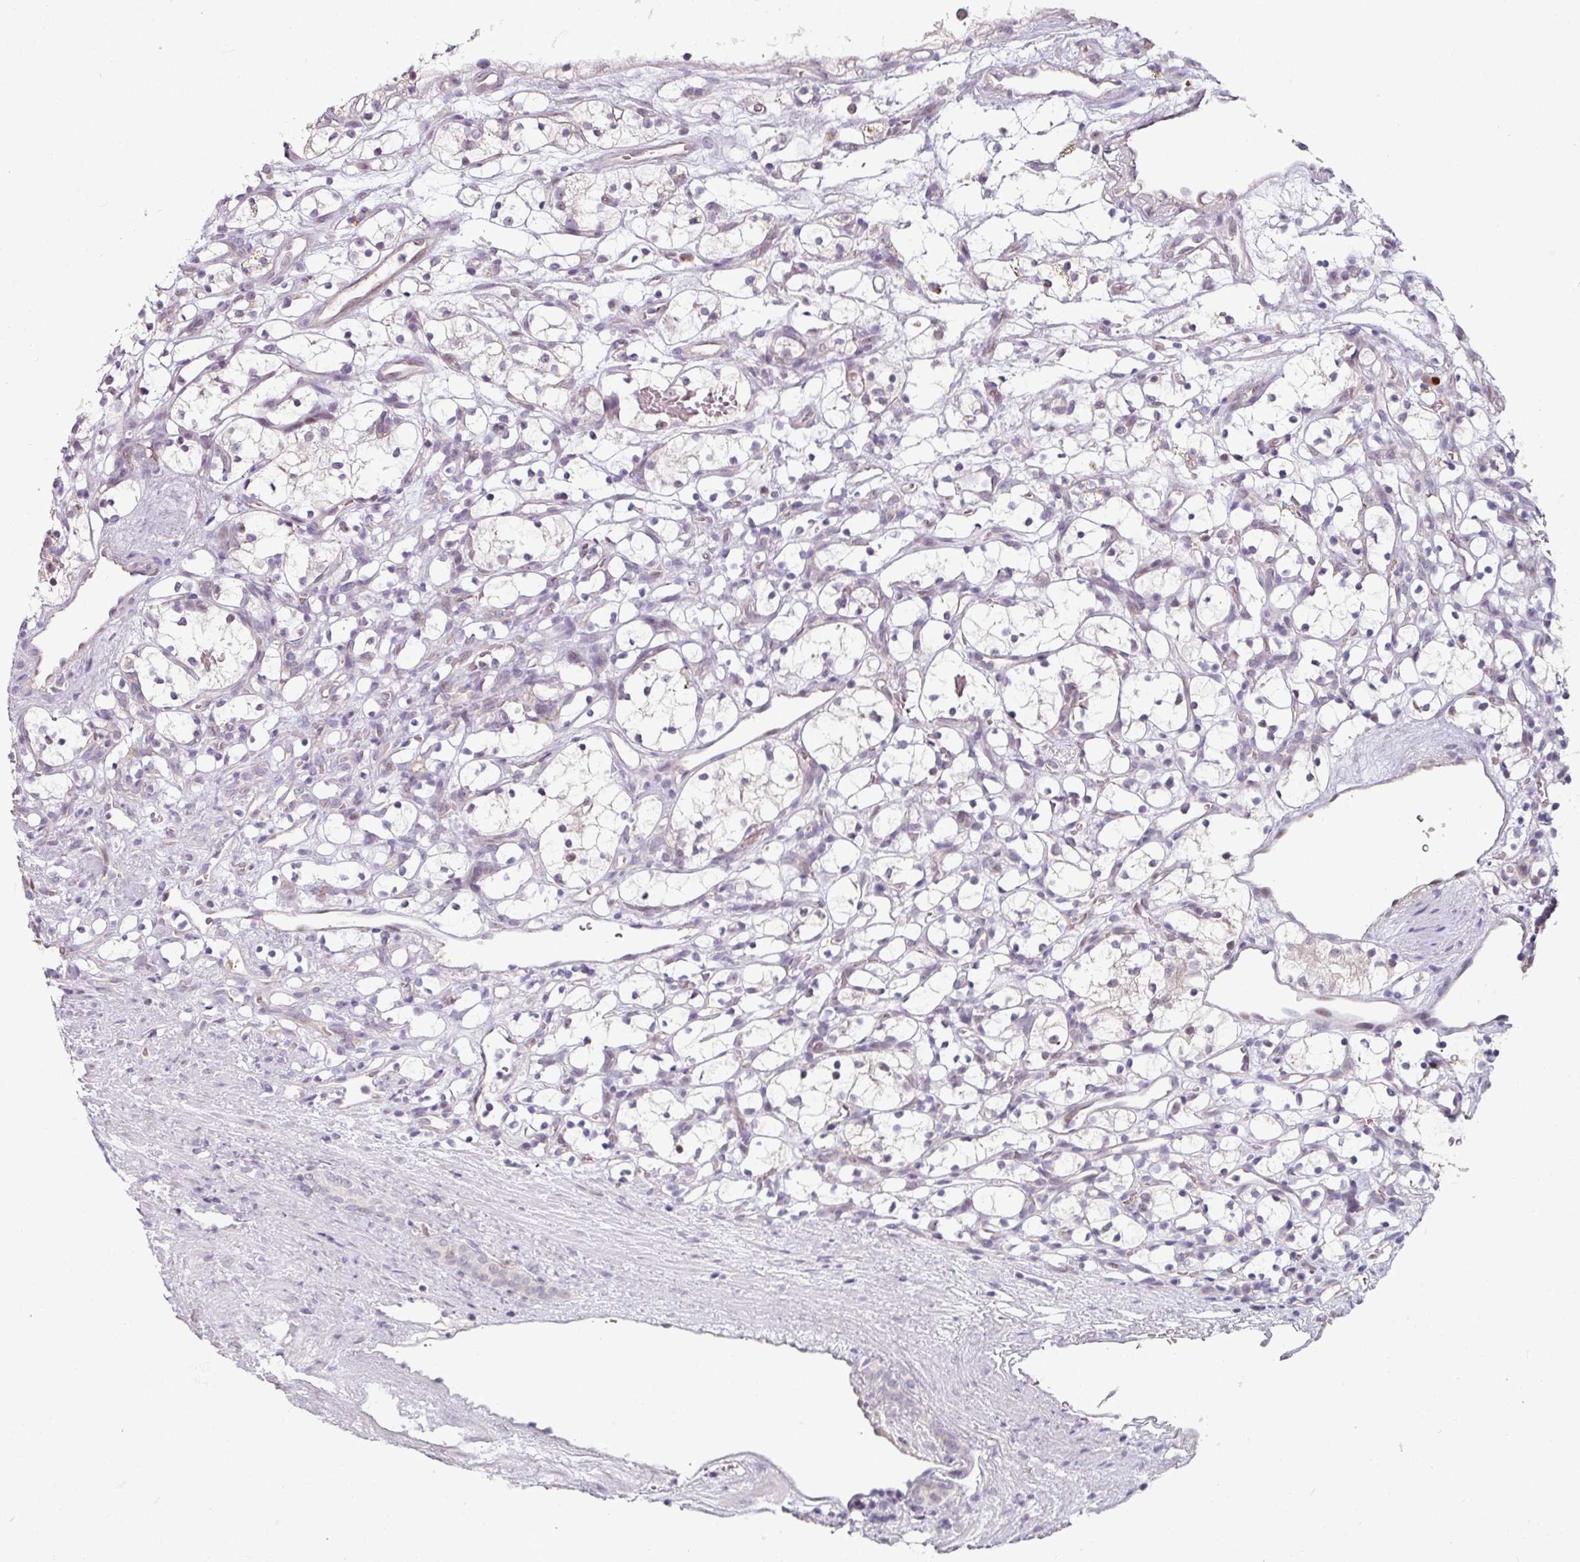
{"staining": {"intensity": "negative", "quantity": "none", "location": "none"}, "tissue": "renal cancer", "cell_type": "Tumor cells", "image_type": "cancer", "snomed": [{"axis": "morphology", "description": "Adenocarcinoma, NOS"}, {"axis": "topography", "description": "Kidney"}], "caption": "DAB (3,3'-diaminobenzidine) immunohistochemical staining of human adenocarcinoma (renal) shows no significant positivity in tumor cells.", "gene": "ZBTB6", "patient": {"sex": "female", "age": 69}}